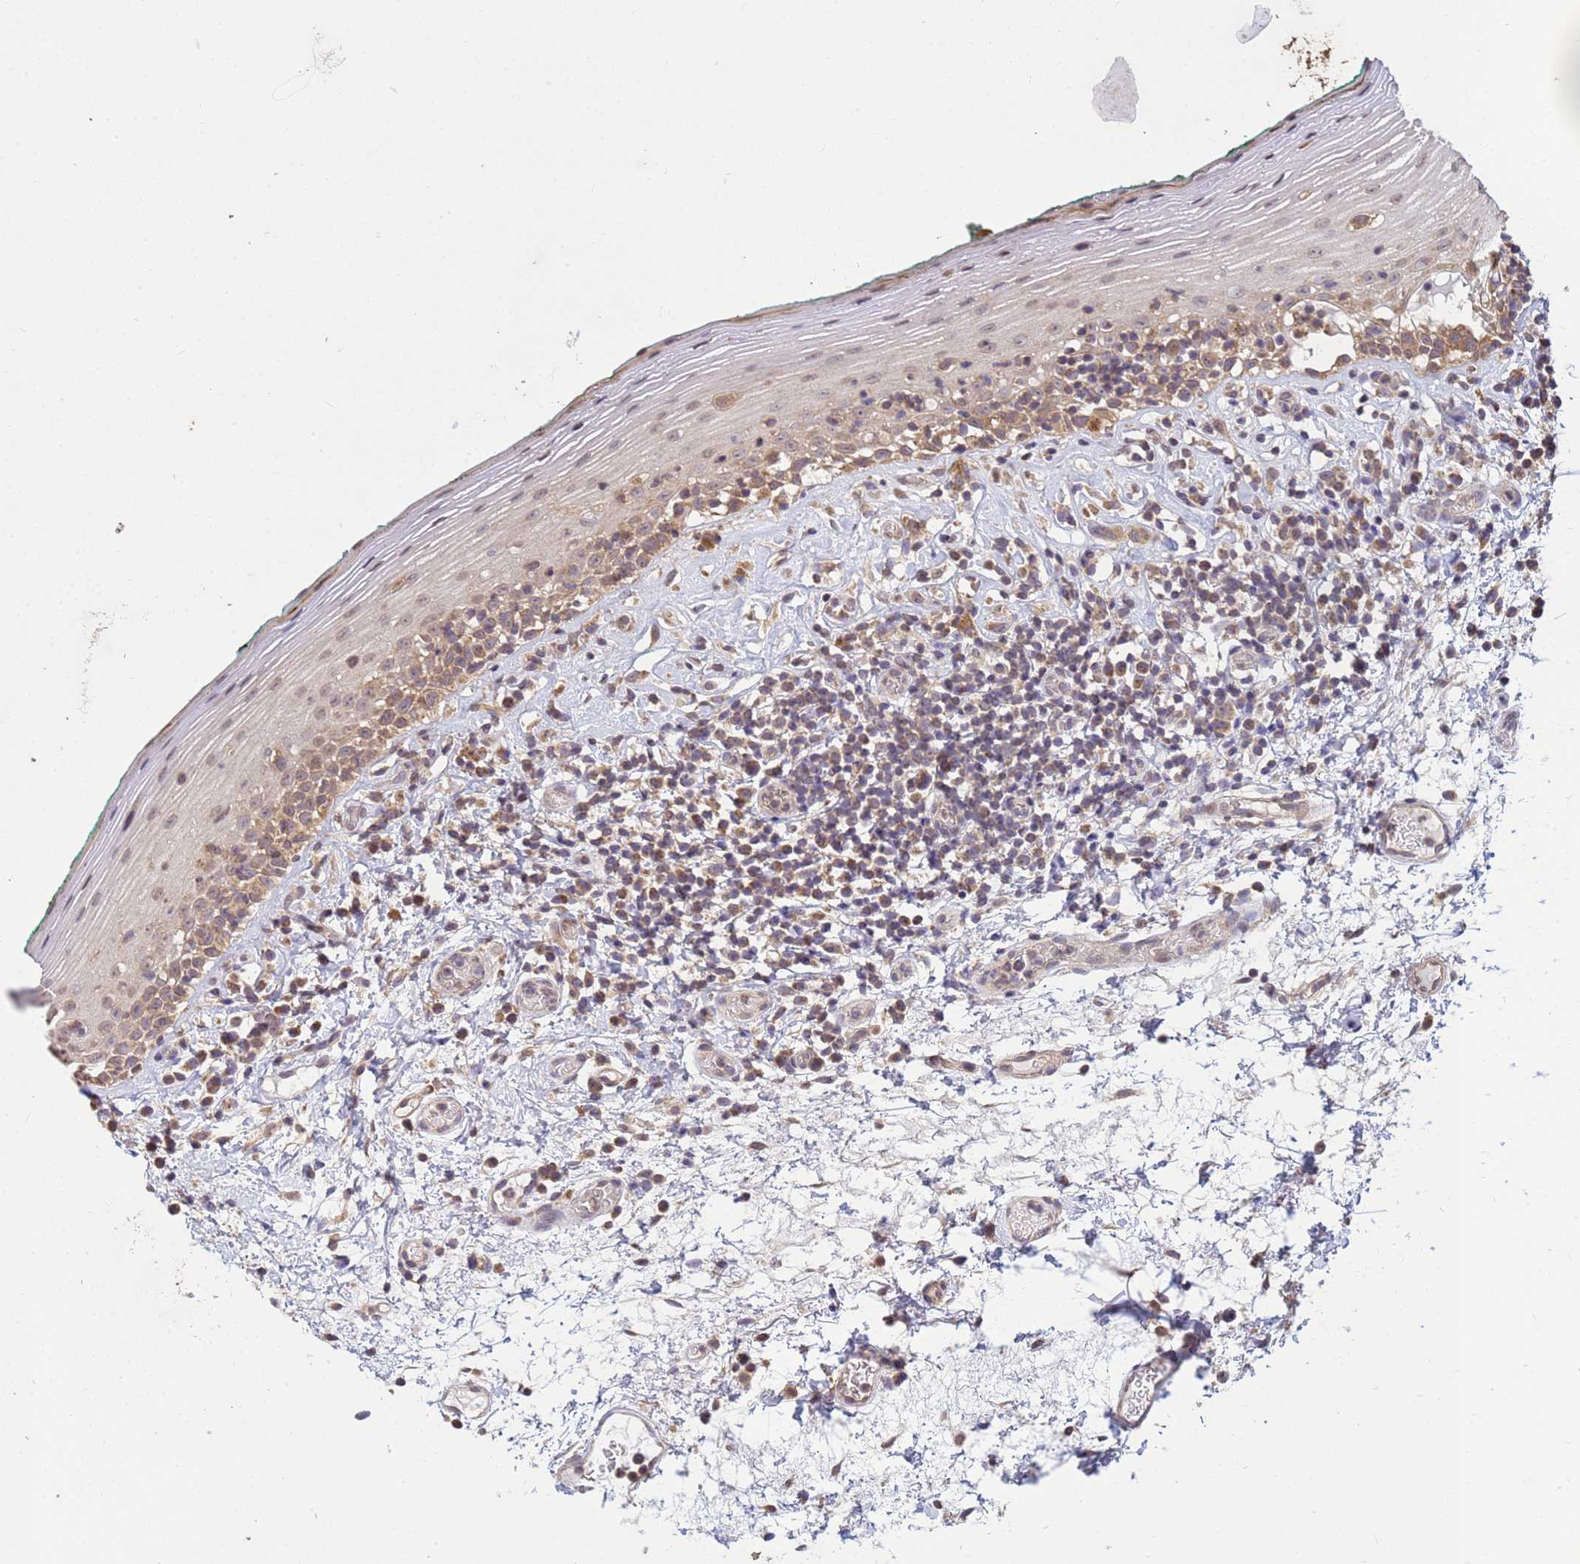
{"staining": {"intensity": "moderate", "quantity": "25%-75%", "location": "cytoplasmic/membranous"}, "tissue": "oral mucosa", "cell_type": "Squamous epithelial cells", "image_type": "normal", "snomed": [{"axis": "morphology", "description": "Normal tissue, NOS"}, {"axis": "topography", "description": "Oral tissue"}], "caption": "Immunohistochemistry (DAB (3,3'-diaminobenzidine)) staining of normal oral mucosa demonstrates moderate cytoplasmic/membranous protein expression in about 25%-75% of squamous epithelial cells.", "gene": "P2RX7", "patient": {"sex": "female", "age": 83}}